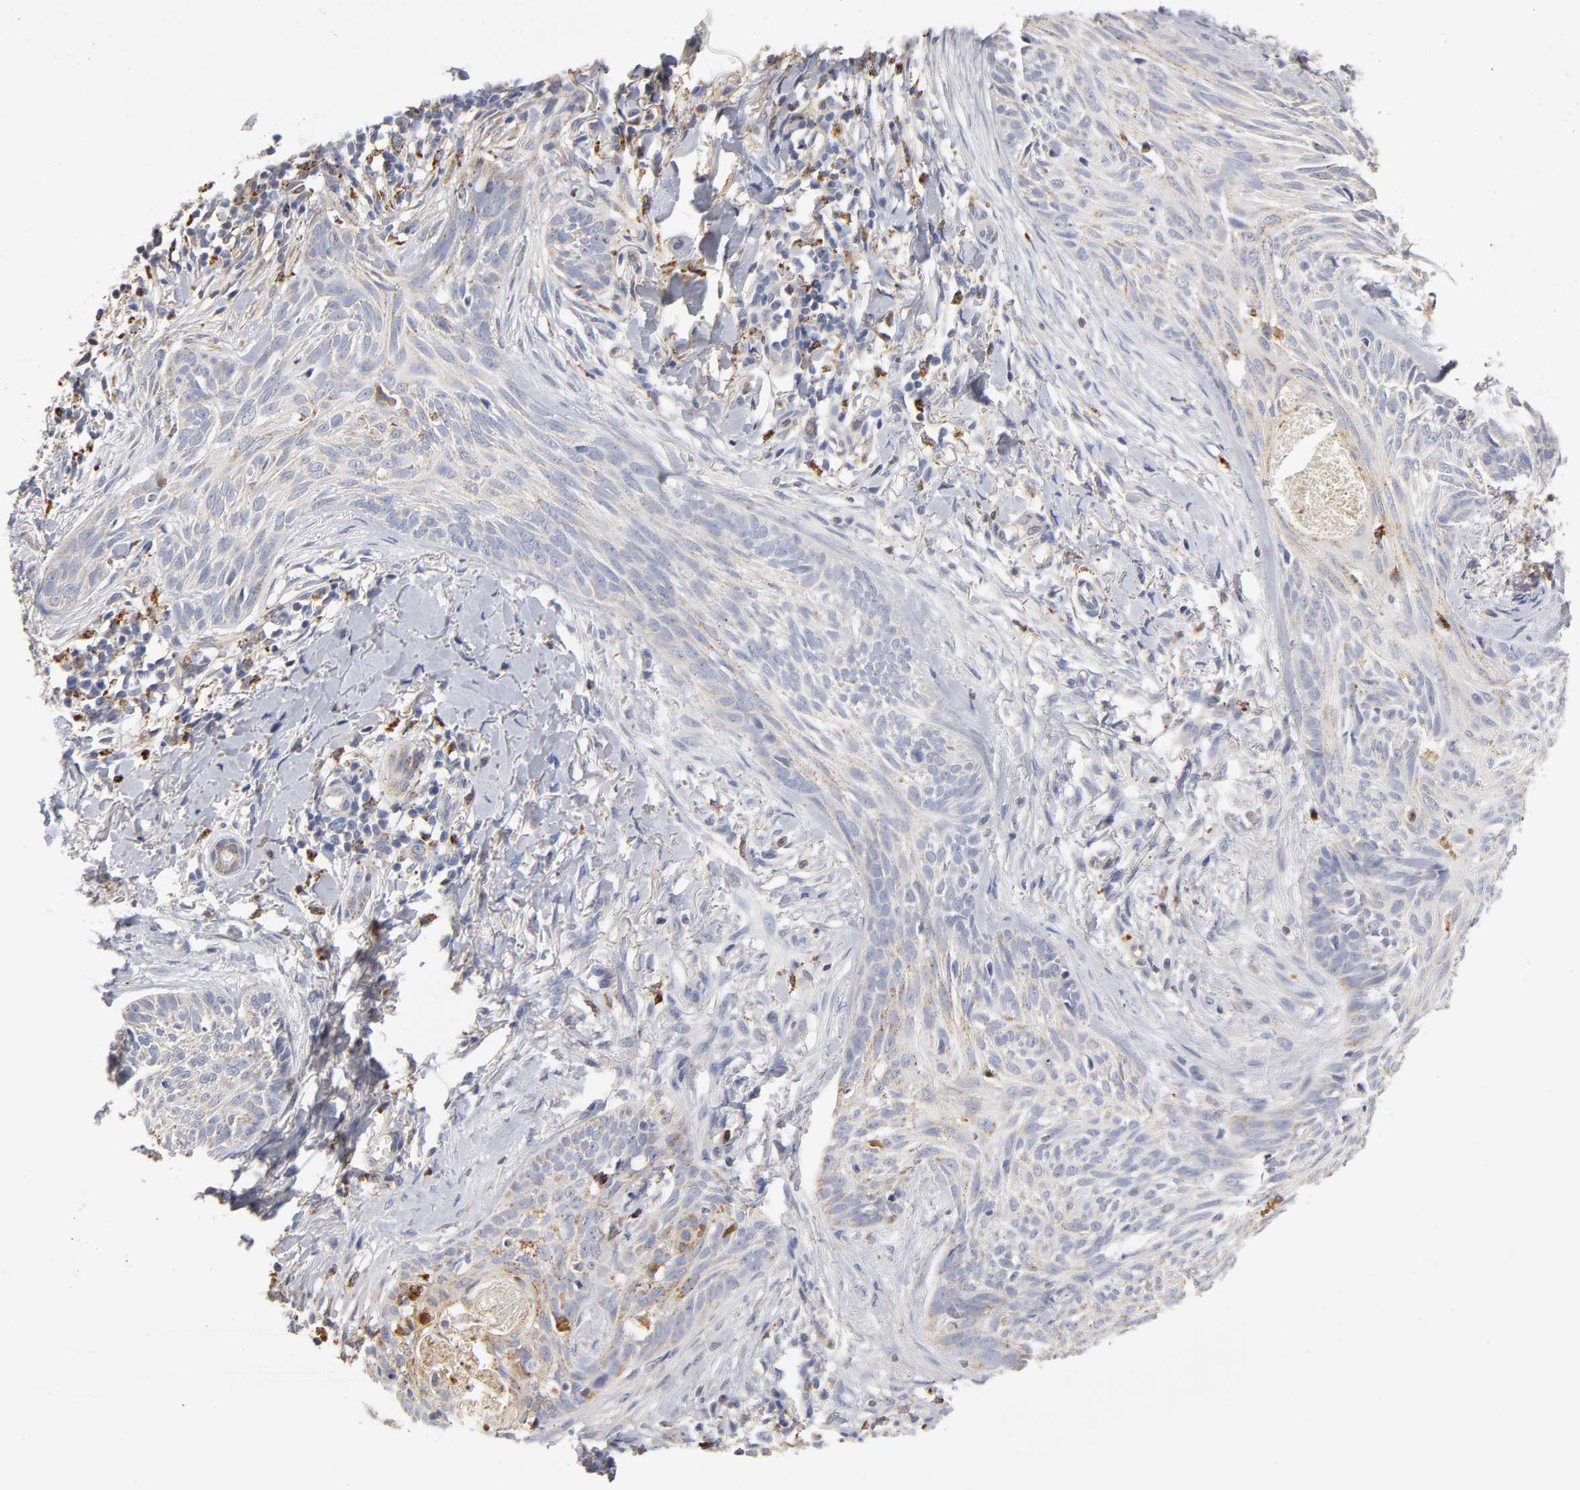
{"staining": {"intensity": "moderate", "quantity": "<25%", "location": "cytoplasmic/membranous"}, "tissue": "skin cancer", "cell_type": "Tumor cells", "image_type": "cancer", "snomed": [{"axis": "morphology", "description": "Normal tissue, NOS"}, {"axis": "morphology", "description": "Basal cell carcinoma"}, {"axis": "topography", "description": "Skin"}], "caption": "Skin cancer stained for a protein demonstrates moderate cytoplasmic/membranous positivity in tumor cells.", "gene": "ISG15", "patient": {"sex": "male", "age": 71}}